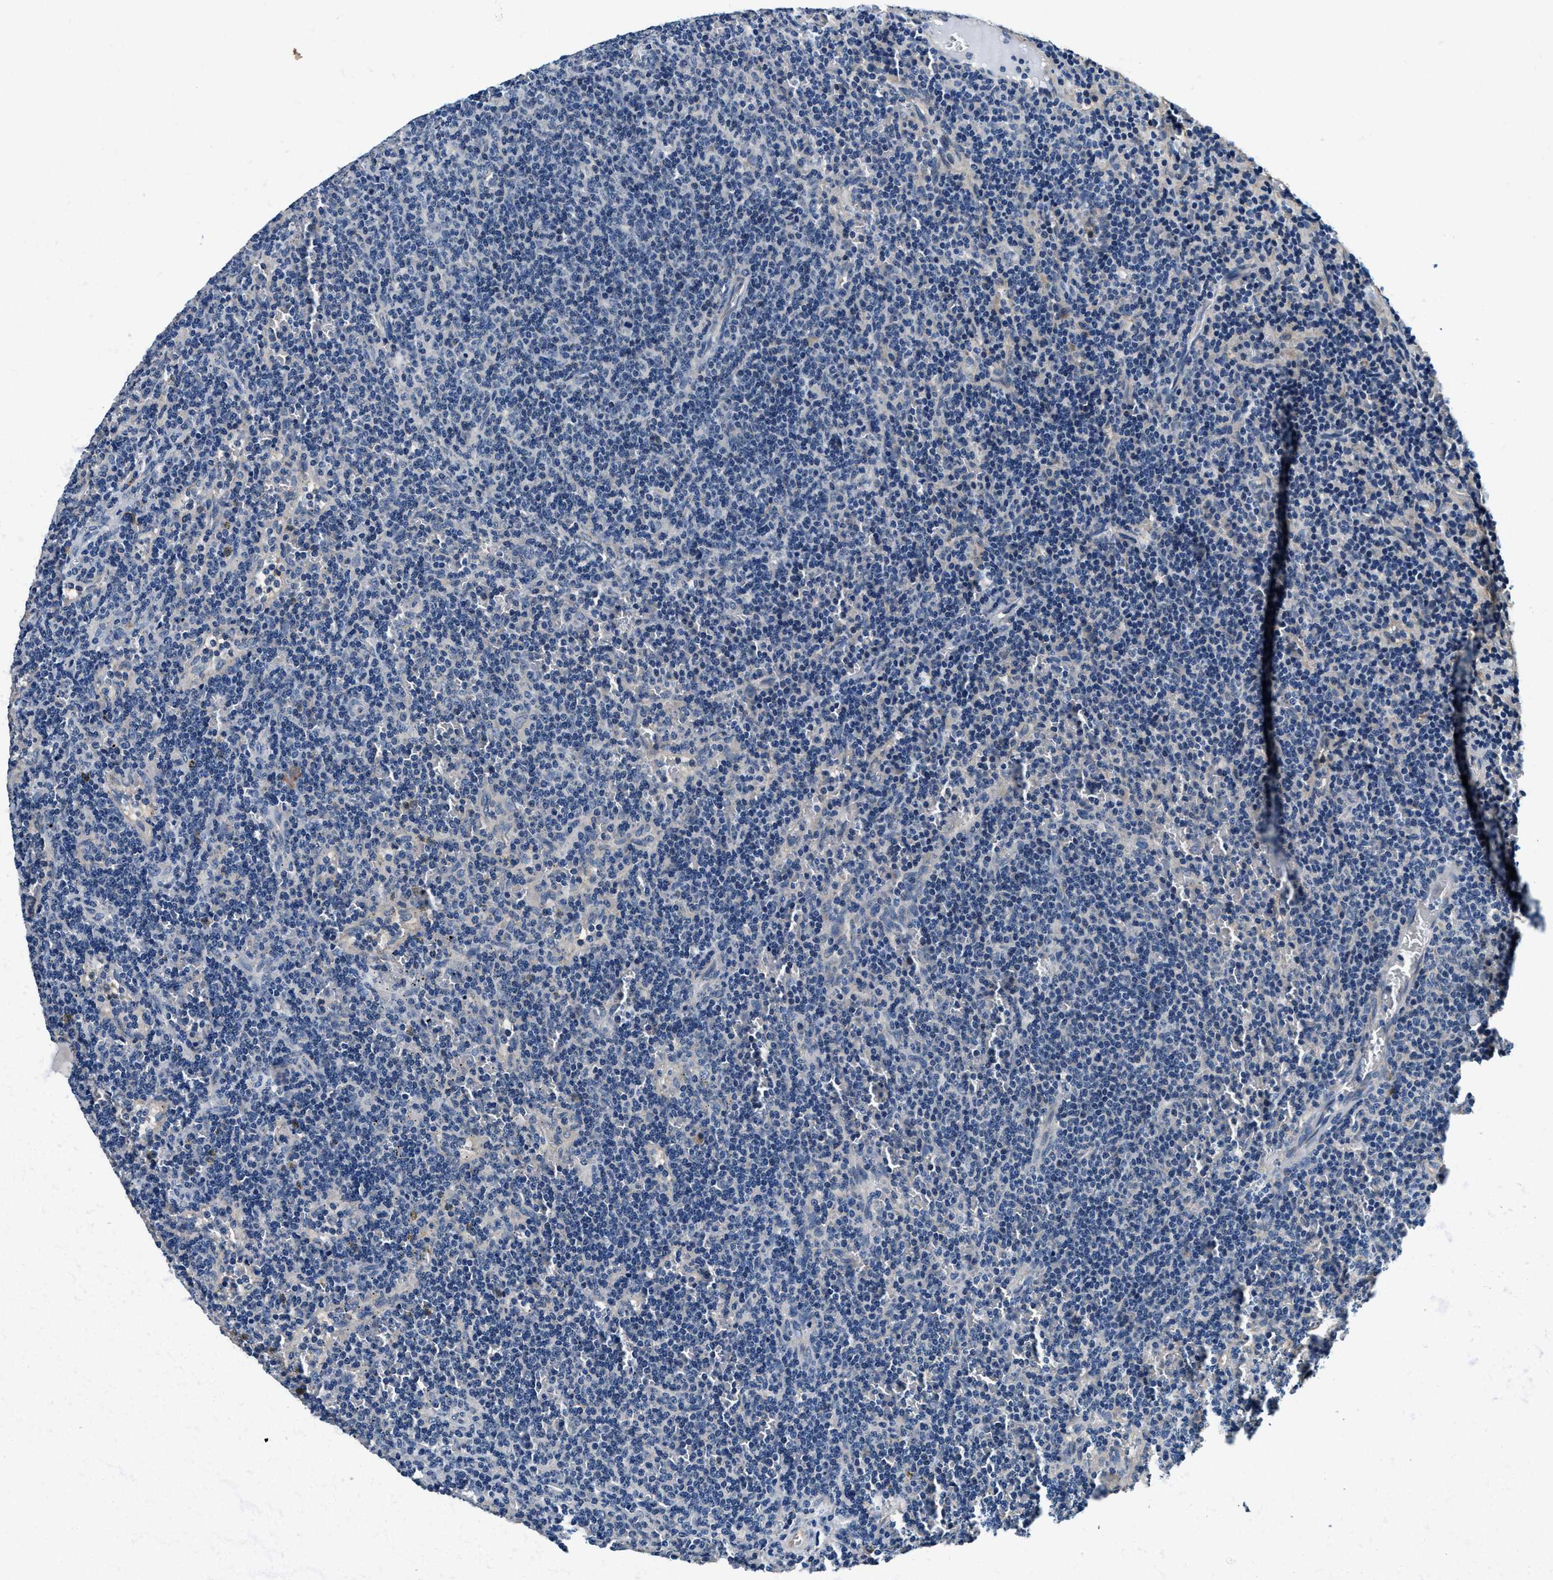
{"staining": {"intensity": "negative", "quantity": "none", "location": "none"}, "tissue": "lymphoma", "cell_type": "Tumor cells", "image_type": "cancer", "snomed": [{"axis": "morphology", "description": "Malignant lymphoma, non-Hodgkin's type, Low grade"}, {"axis": "topography", "description": "Spleen"}], "caption": "Micrograph shows no protein expression in tumor cells of lymphoma tissue. The staining is performed using DAB brown chromogen with nuclei counter-stained in using hematoxylin.", "gene": "ALDH3A2", "patient": {"sex": "female", "age": 50}}